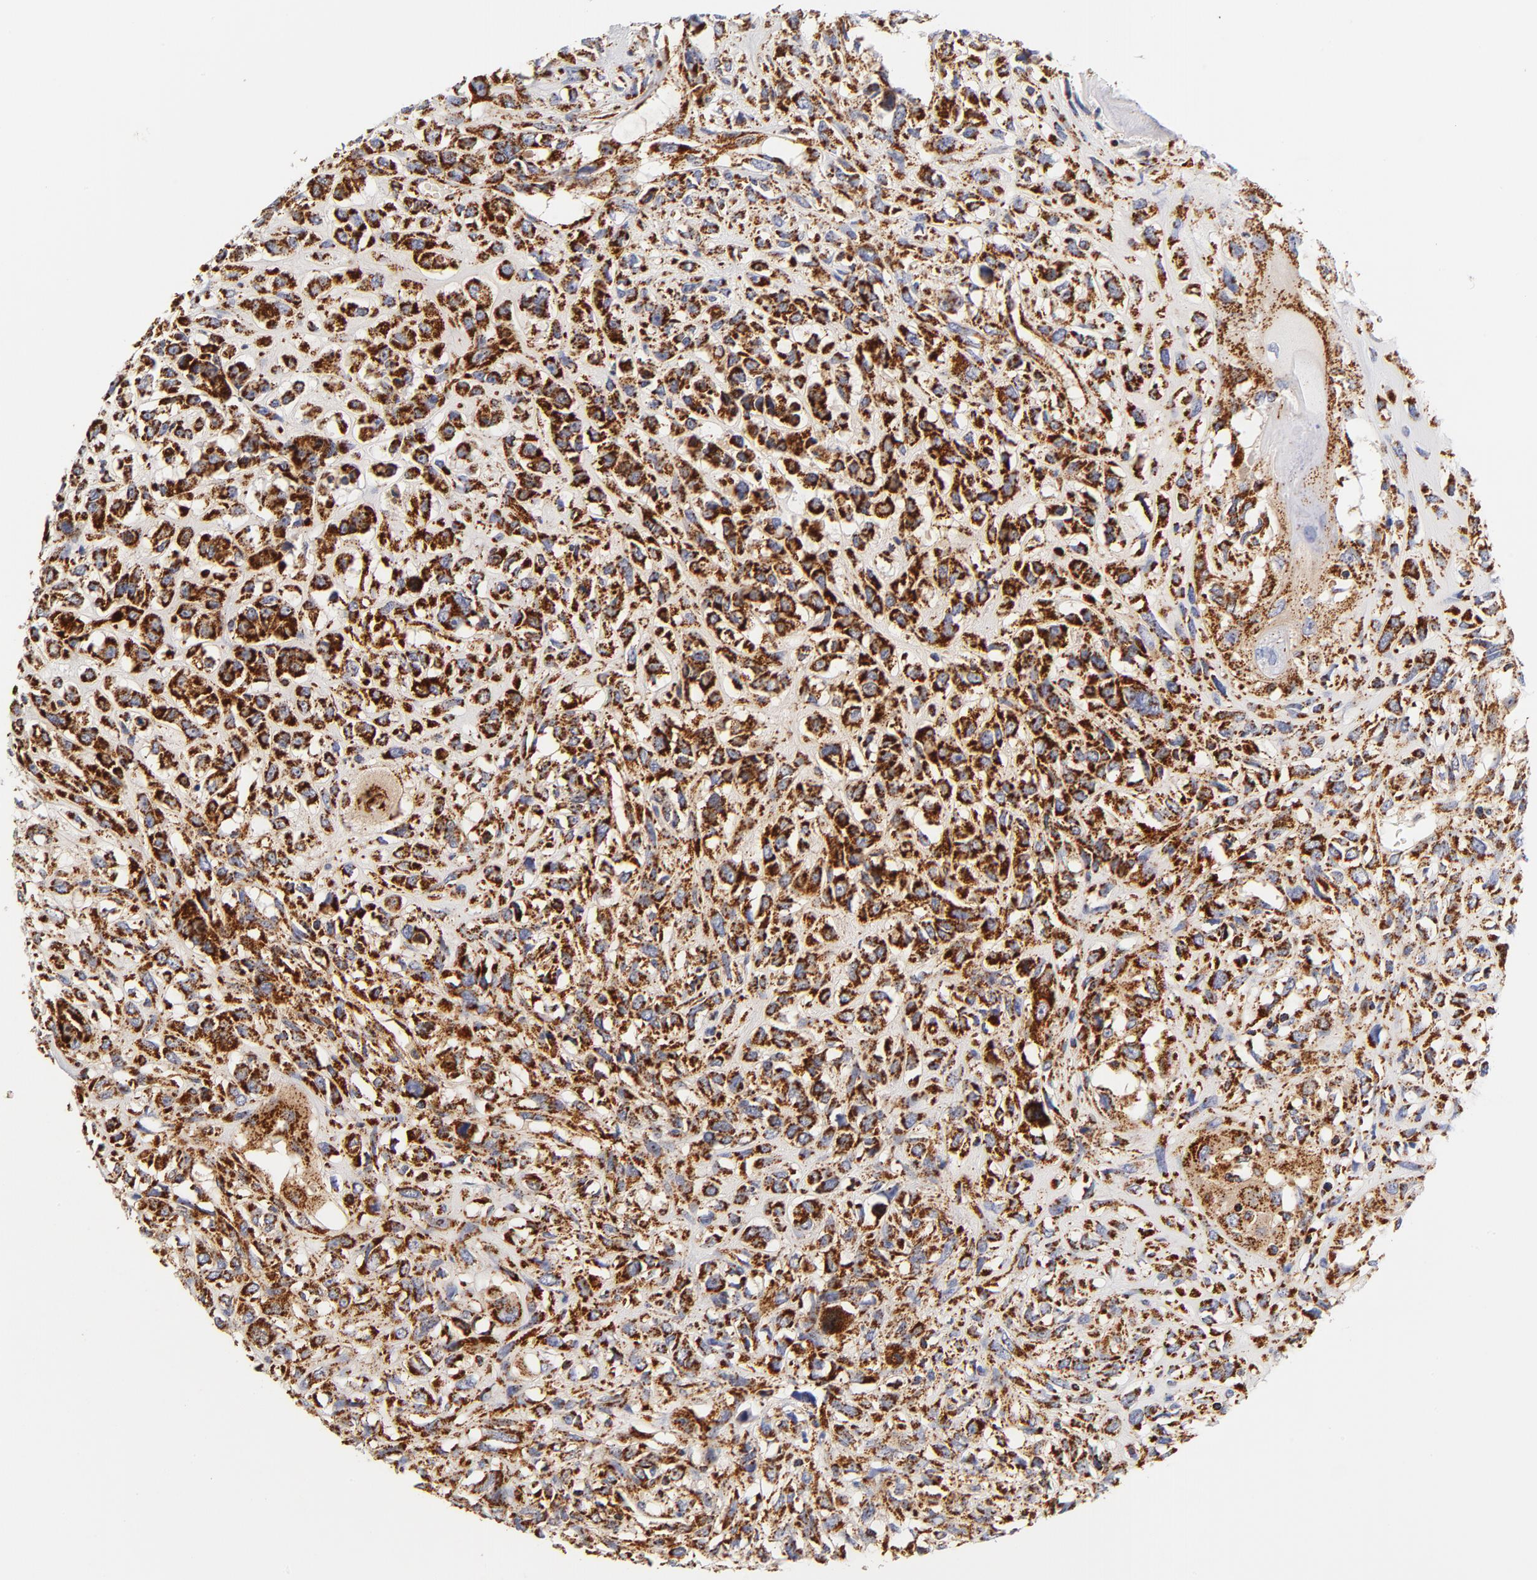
{"staining": {"intensity": "strong", "quantity": ">75%", "location": "cytoplasmic/membranous"}, "tissue": "head and neck cancer", "cell_type": "Tumor cells", "image_type": "cancer", "snomed": [{"axis": "morphology", "description": "Necrosis, NOS"}, {"axis": "morphology", "description": "Neoplasm, malignant, NOS"}, {"axis": "topography", "description": "Salivary gland"}, {"axis": "topography", "description": "Head-Neck"}], "caption": "Human head and neck cancer stained with a protein marker shows strong staining in tumor cells.", "gene": "ECHS1", "patient": {"sex": "male", "age": 43}}